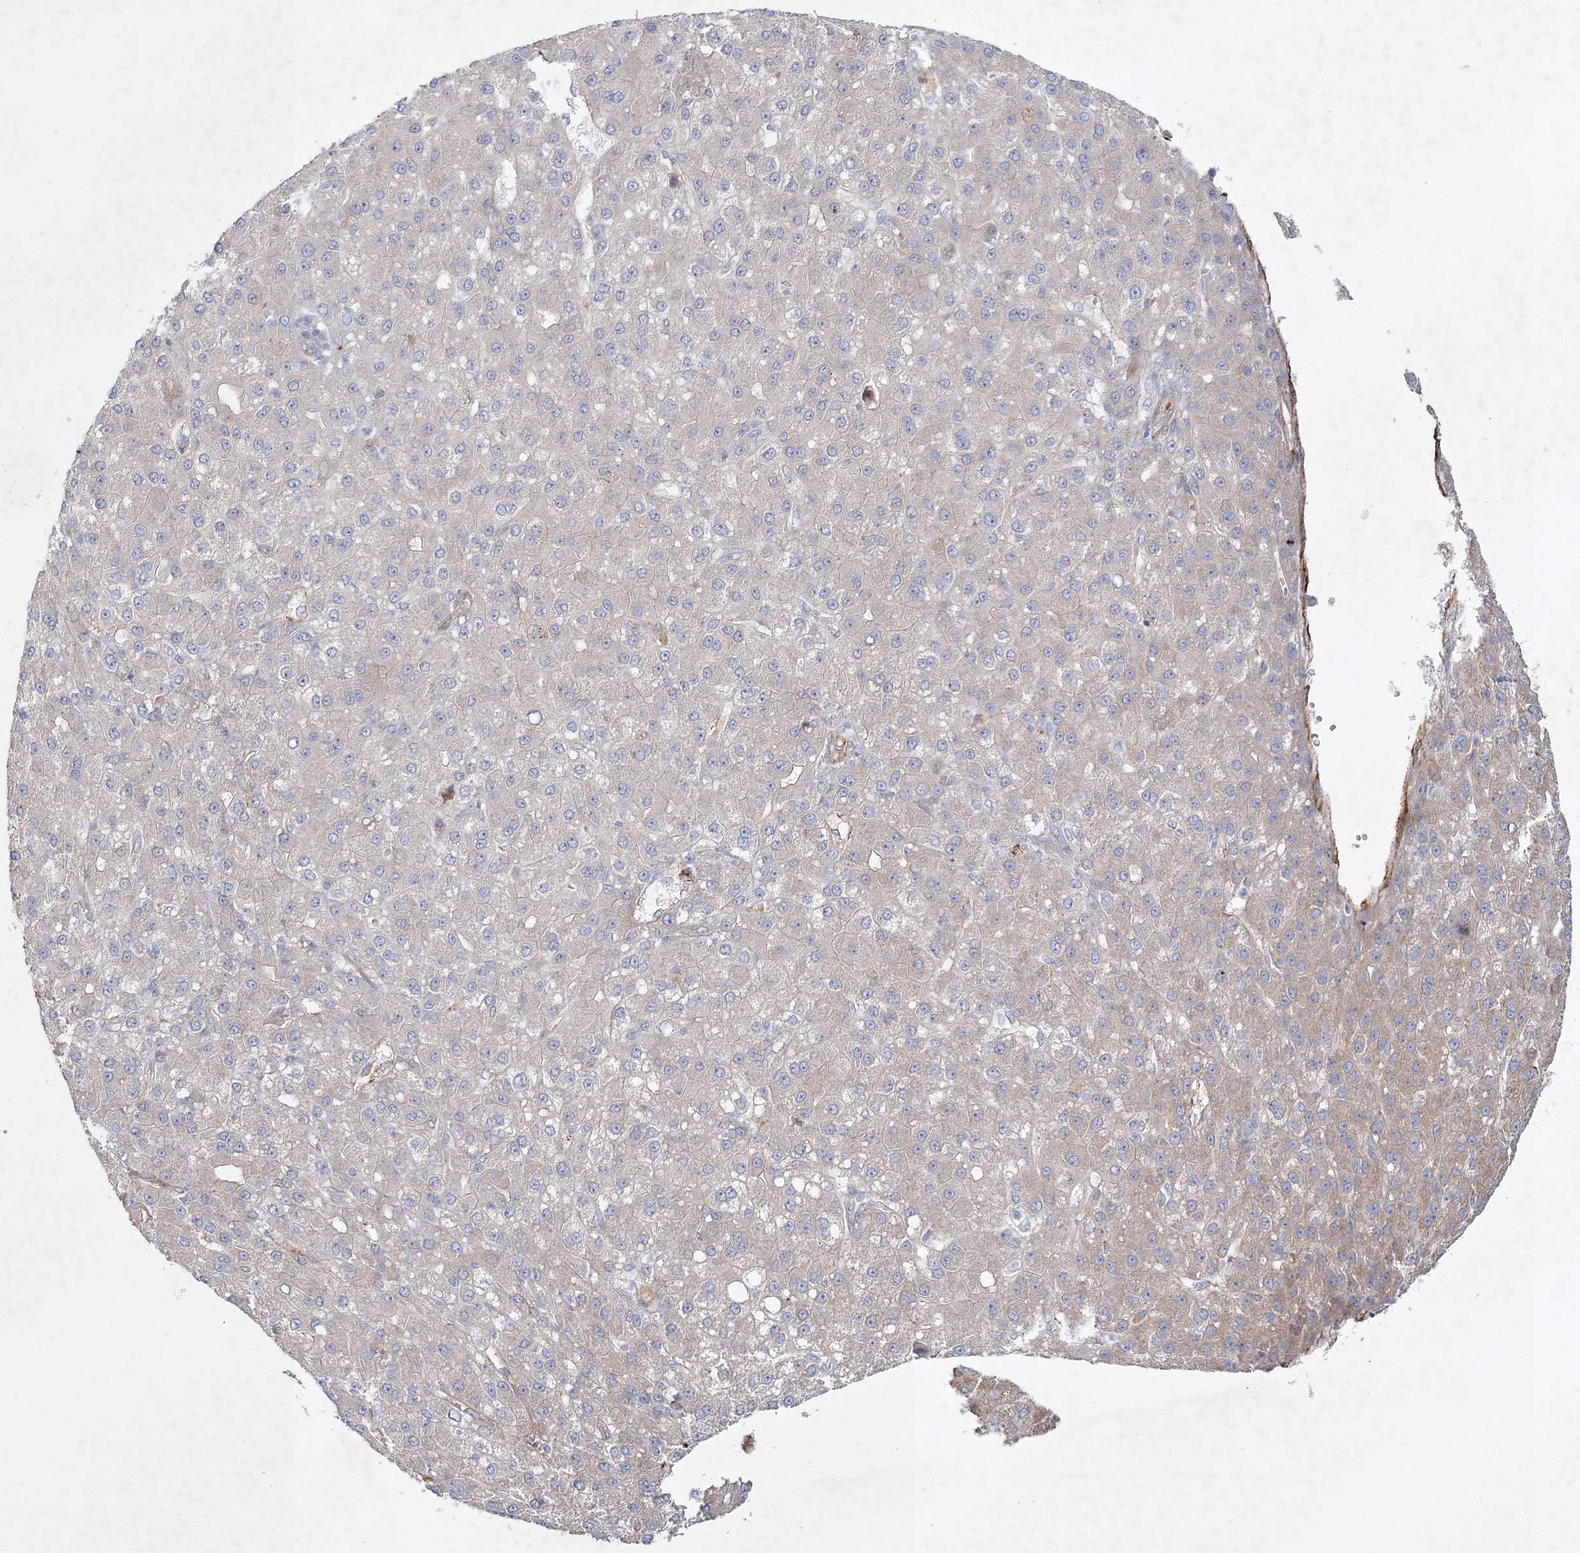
{"staining": {"intensity": "weak", "quantity": "<25%", "location": "cytoplasmic/membranous"}, "tissue": "liver cancer", "cell_type": "Tumor cells", "image_type": "cancer", "snomed": [{"axis": "morphology", "description": "Carcinoma, Hepatocellular, NOS"}, {"axis": "topography", "description": "Liver"}], "caption": "A high-resolution micrograph shows immunohistochemistry staining of liver hepatocellular carcinoma, which demonstrates no significant expression in tumor cells.", "gene": "ZFYVE16", "patient": {"sex": "male", "age": 67}}